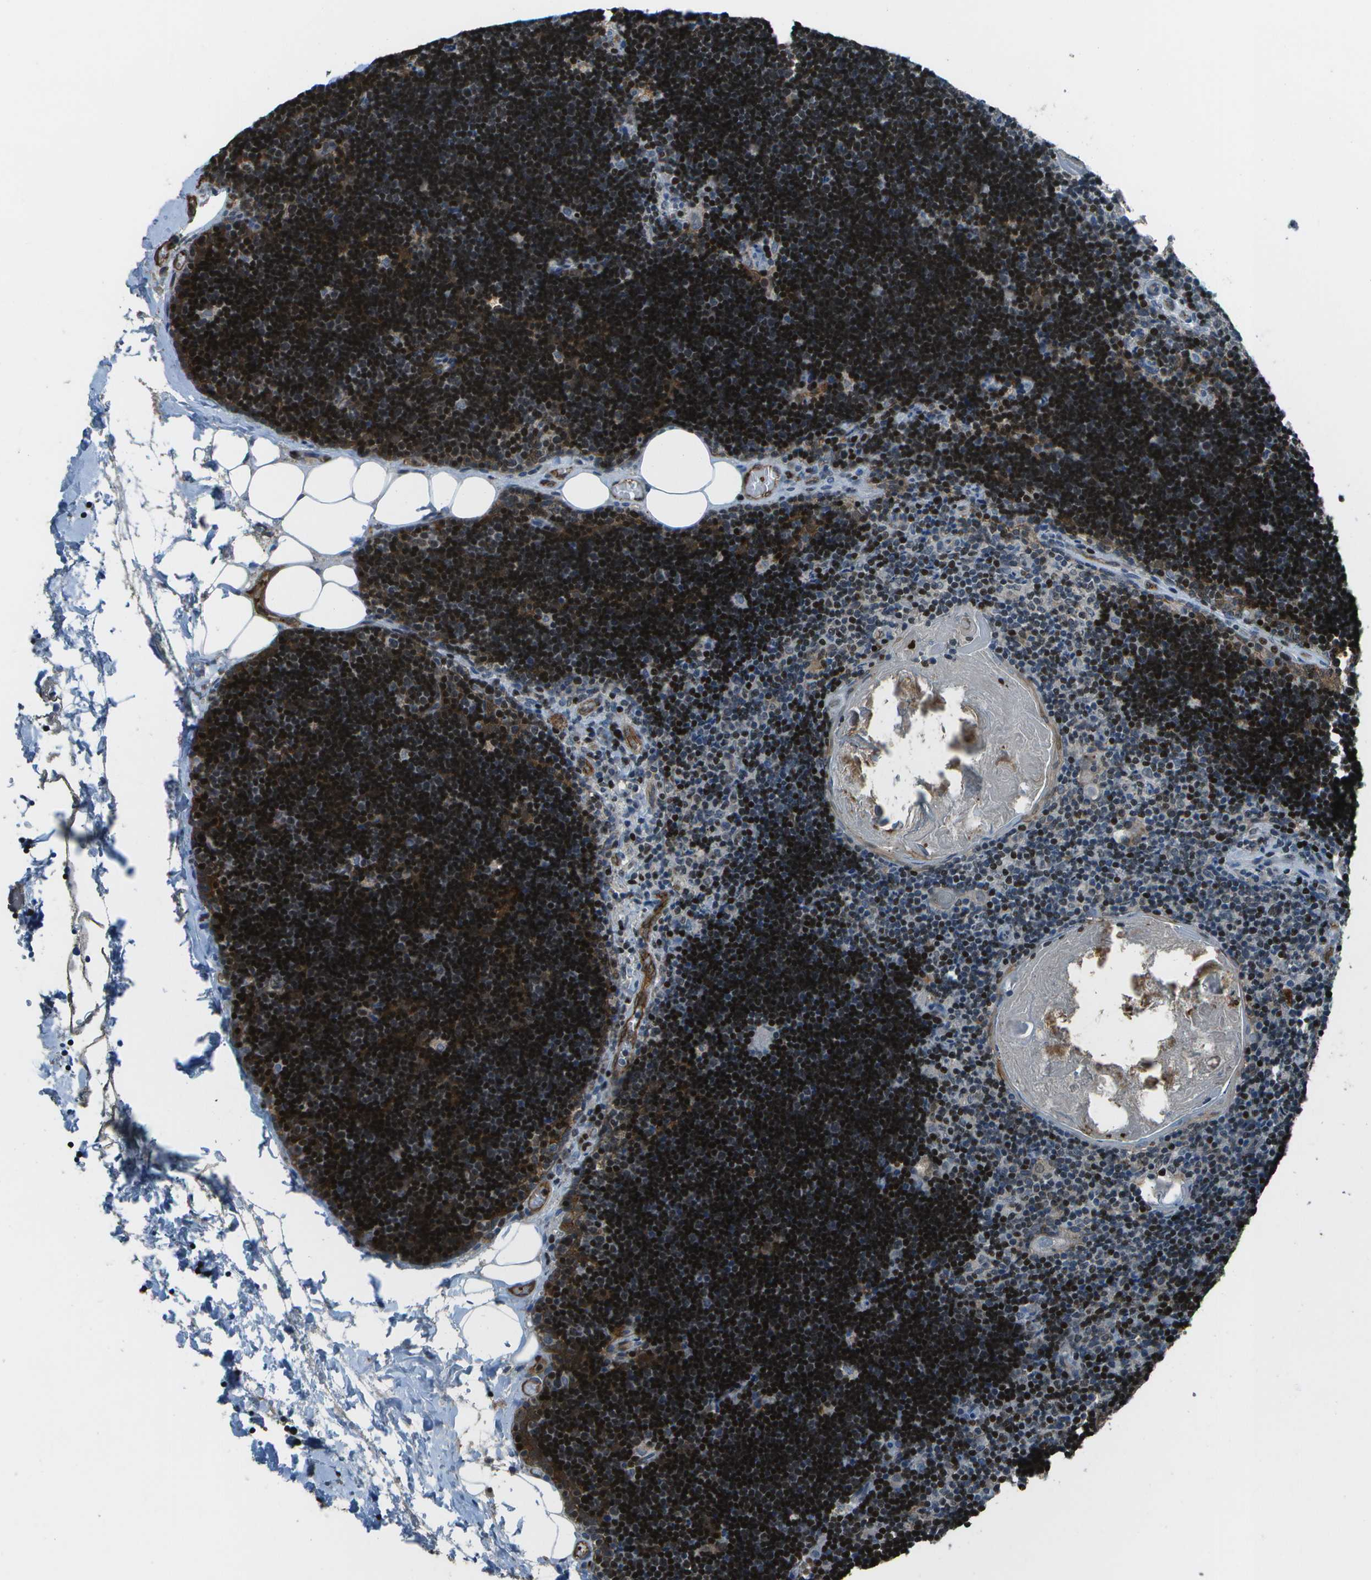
{"staining": {"intensity": "strong", "quantity": ">75%", "location": "nuclear"}, "tissue": "lymph node", "cell_type": "Germinal center cells", "image_type": "normal", "snomed": [{"axis": "morphology", "description": "Normal tissue, NOS"}, {"axis": "topography", "description": "Lymph node"}], "caption": "High-power microscopy captured an immunohistochemistry (IHC) image of benign lymph node, revealing strong nuclear staining in approximately >75% of germinal center cells.", "gene": "PDLIM1", "patient": {"sex": "male", "age": 33}}